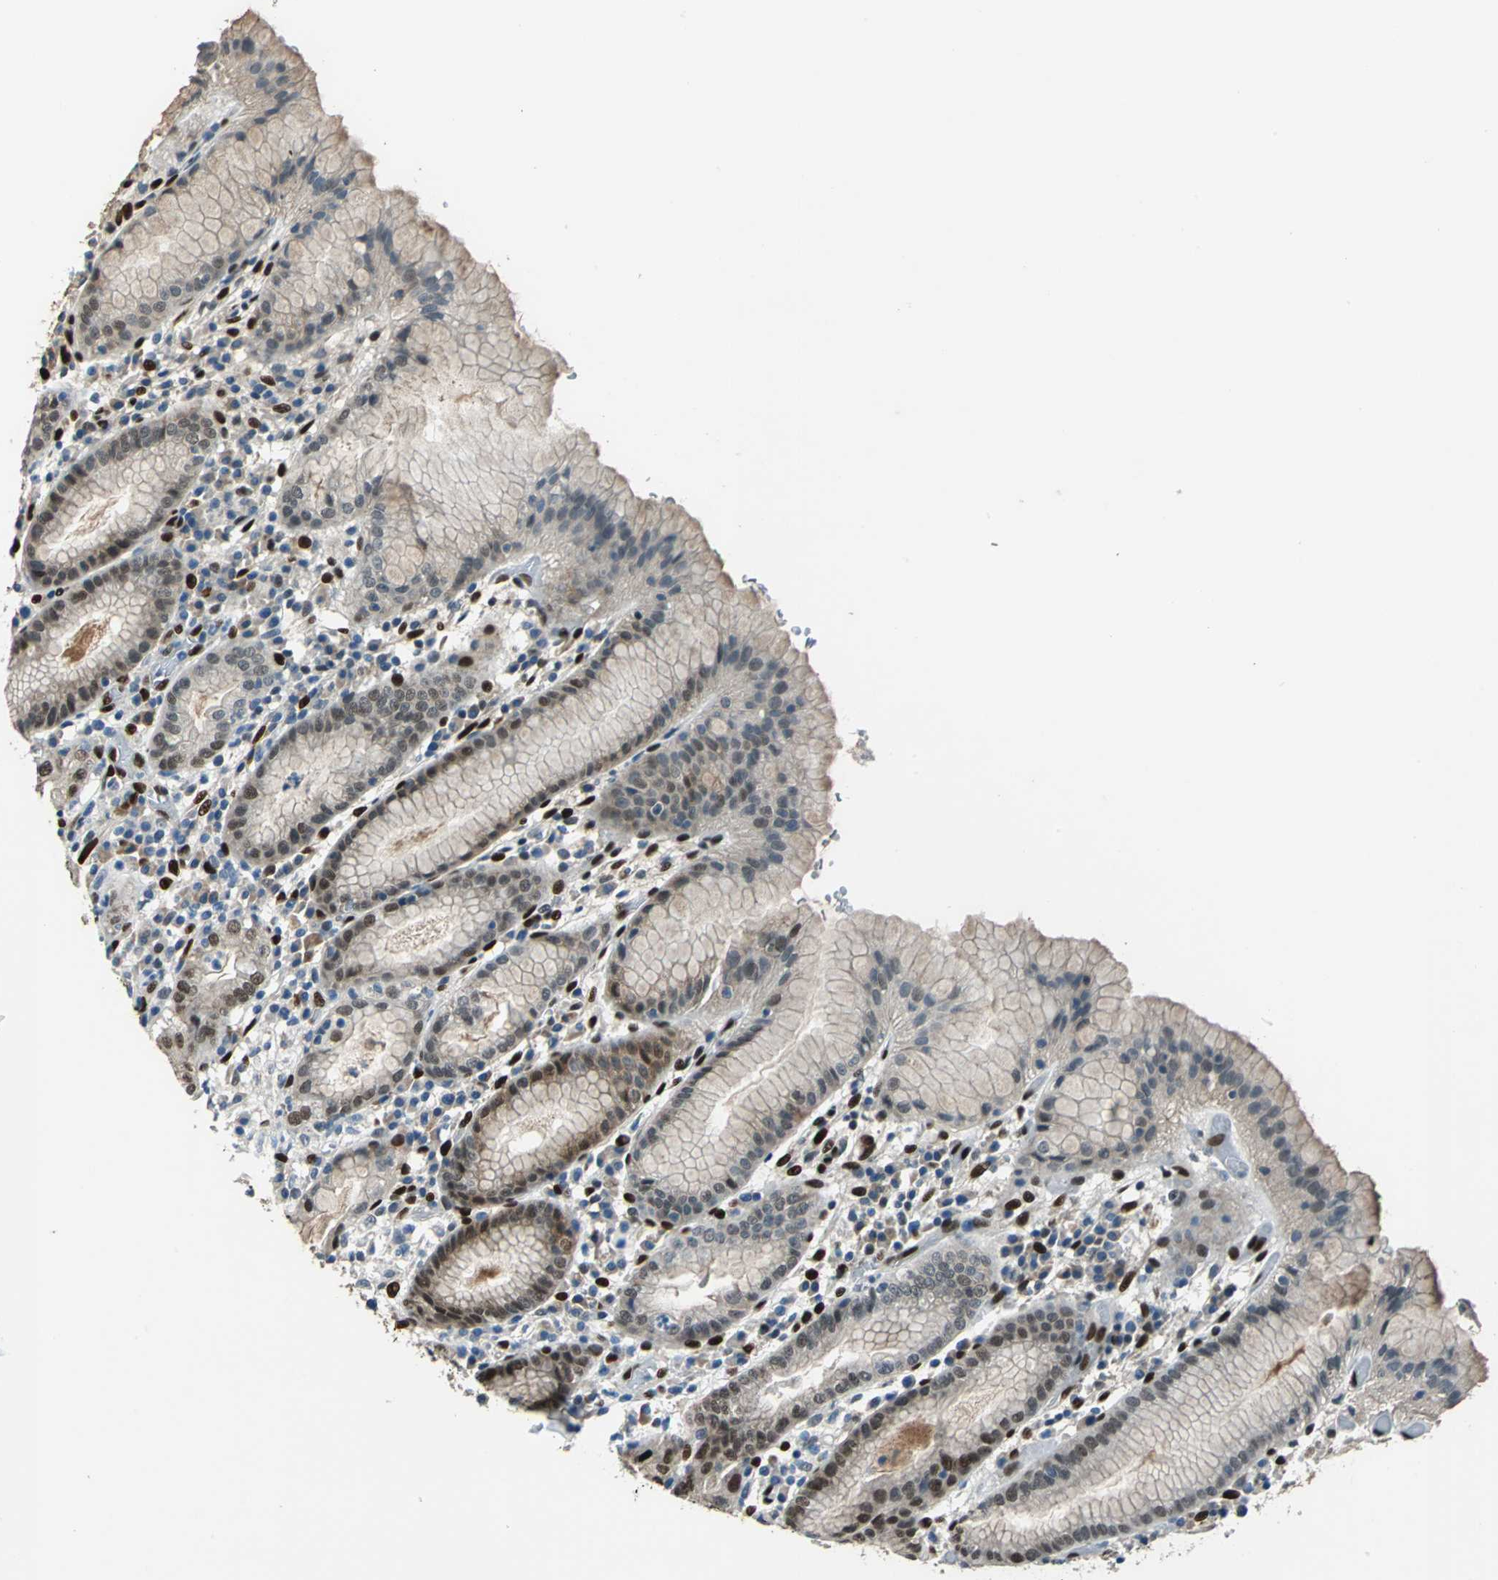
{"staining": {"intensity": "moderate", "quantity": "25%-75%", "location": "cytoplasmic/membranous,nuclear"}, "tissue": "stomach", "cell_type": "Glandular cells", "image_type": "normal", "snomed": [{"axis": "morphology", "description": "Normal tissue, NOS"}, {"axis": "topography", "description": "Stomach"}, {"axis": "topography", "description": "Stomach, lower"}], "caption": "Immunohistochemistry (IHC) (DAB (3,3'-diaminobenzidine)) staining of unremarkable human stomach displays moderate cytoplasmic/membranous,nuclear protein expression in about 25%-75% of glandular cells. (DAB = brown stain, brightfield microscopy at high magnification).", "gene": "NFIA", "patient": {"sex": "female", "age": 75}}